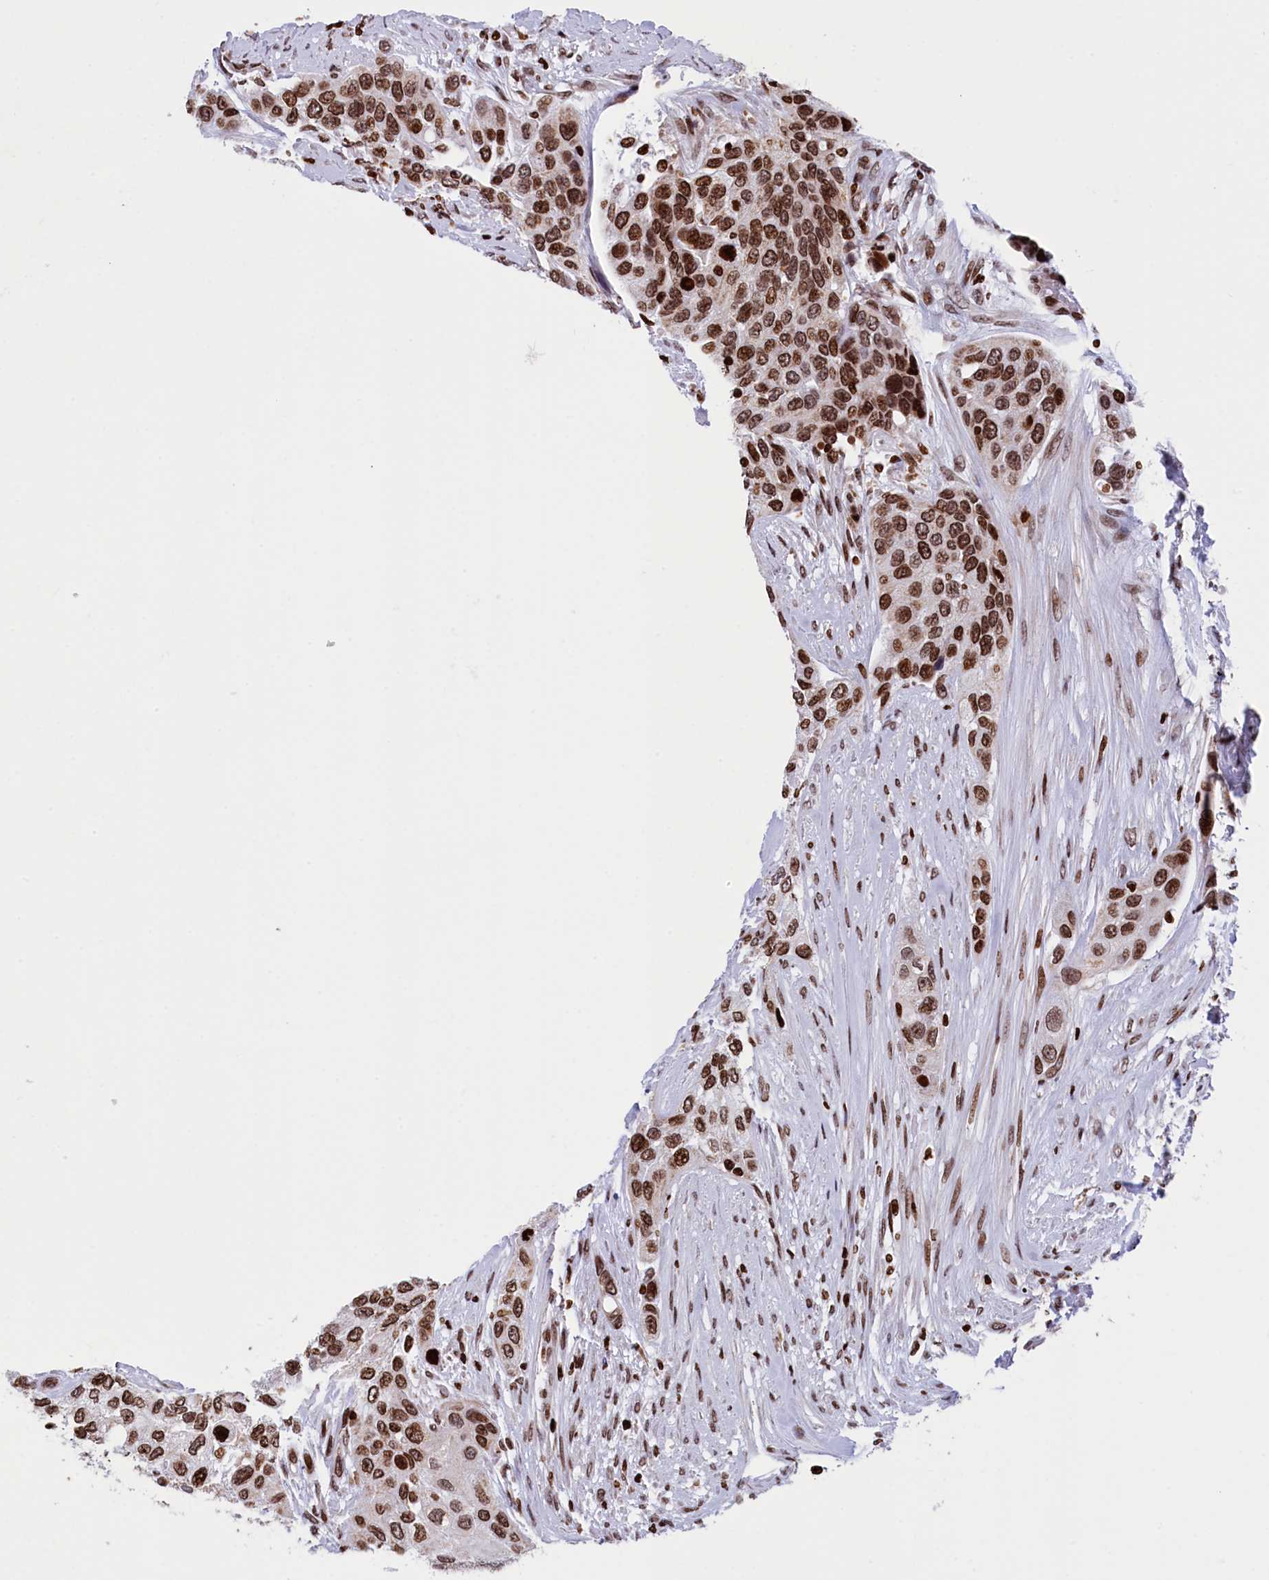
{"staining": {"intensity": "strong", "quantity": ">75%", "location": "nuclear"}, "tissue": "urothelial cancer", "cell_type": "Tumor cells", "image_type": "cancer", "snomed": [{"axis": "morphology", "description": "Normal tissue, NOS"}, {"axis": "morphology", "description": "Urothelial carcinoma, High grade"}, {"axis": "topography", "description": "Vascular tissue"}, {"axis": "topography", "description": "Urinary bladder"}], "caption": "IHC micrograph of high-grade urothelial carcinoma stained for a protein (brown), which shows high levels of strong nuclear positivity in about >75% of tumor cells.", "gene": "TIMM29", "patient": {"sex": "female", "age": 56}}